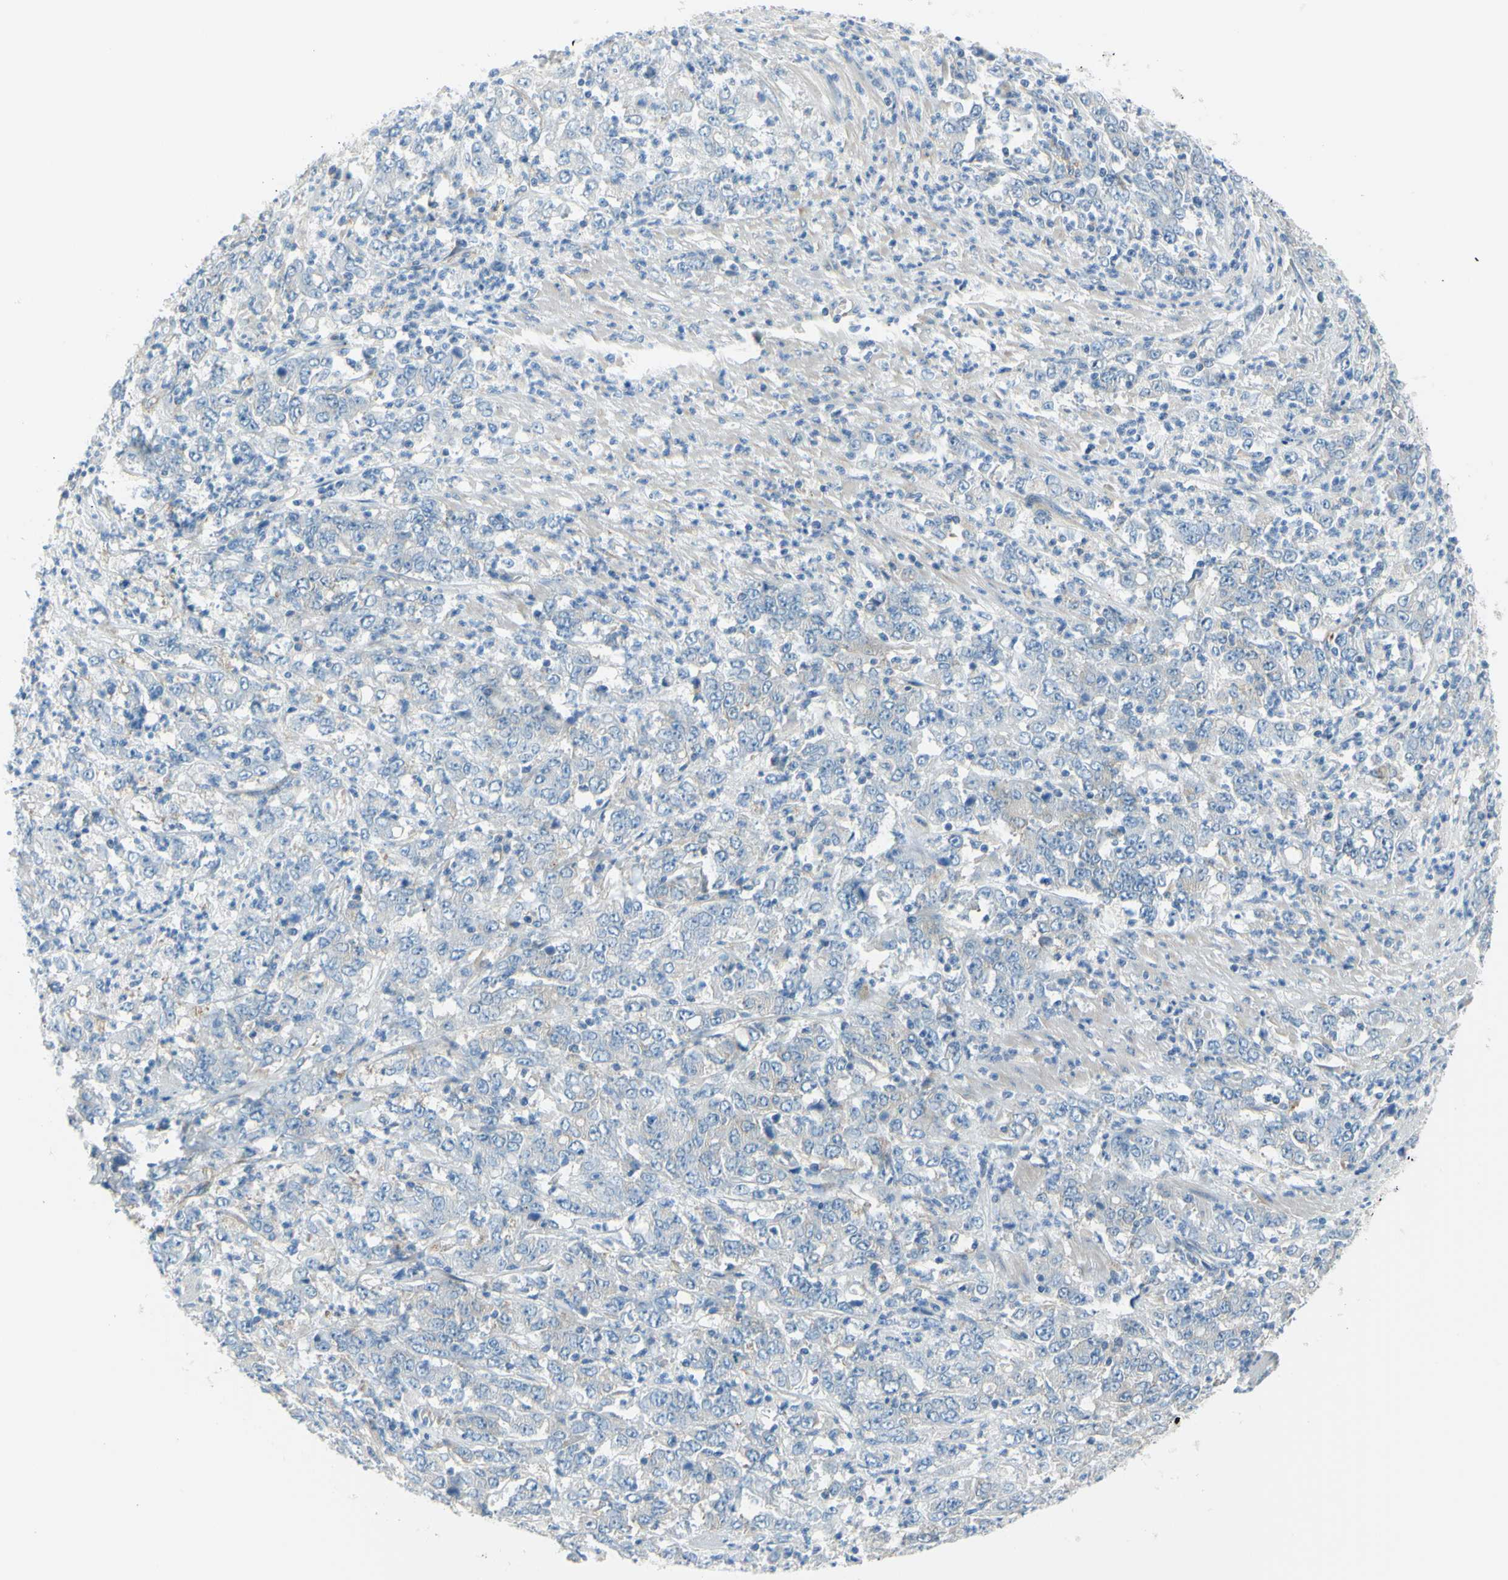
{"staining": {"intensity": "weak", "quantity": "<25%", "location": "cytoplasmic/membranous"}, "tissue": "stomach cancer", "cell_type": "Tumor cells", "image_type": "cancer", "snomed": [{"axis": "morphology", "description": "Adenocarcinoma, NOS"}, {"axis": "topography", "description": "Stomach, lower"}], "caption": "This image is of stomach cancer stained with IHC to label a protein in brown with the nuclei are counter-stained blue. There is no expression in tumor cells.", "gene": "FRMD4B", "patient": {"sex": "female", "age": 71}}